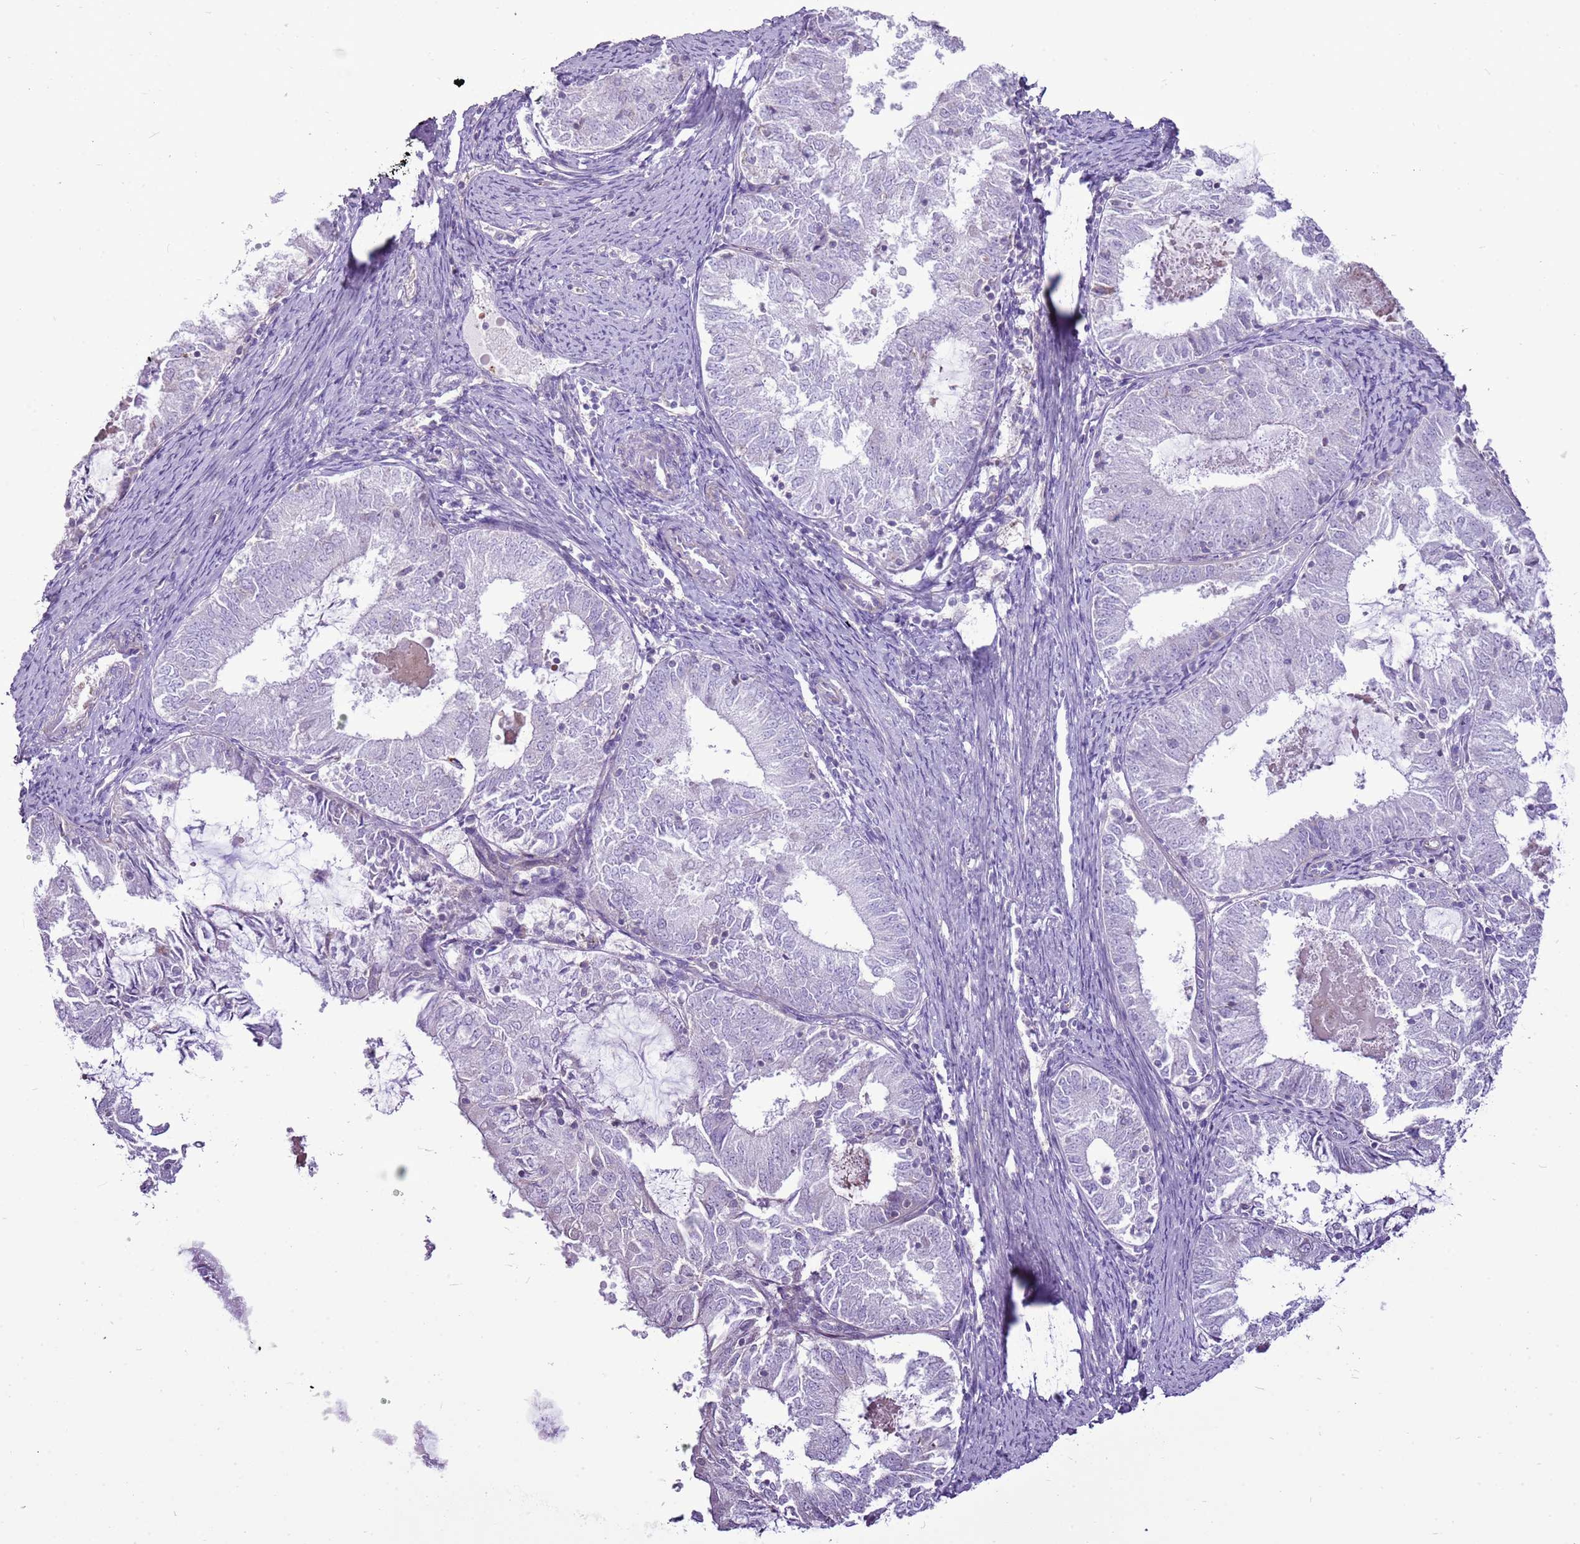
{"staining": {"intensity": "negative", "quantity": "none", "location": "none"}, "tissue": "endometrial cancer", "cell_type": "Tumor cells", "image_type": "cancer", "snomed": [{"axis": "morphology", "description": "Adenocarcinoma, NOS"}, {"axis": "topography", "description": "Endometrium"}], "caption": "Tumor cells are negative for protein expression in human endometrial adenocarcinoma.", "gene": "CHAC2", "patient": {"sex": "female", "age": 57}}